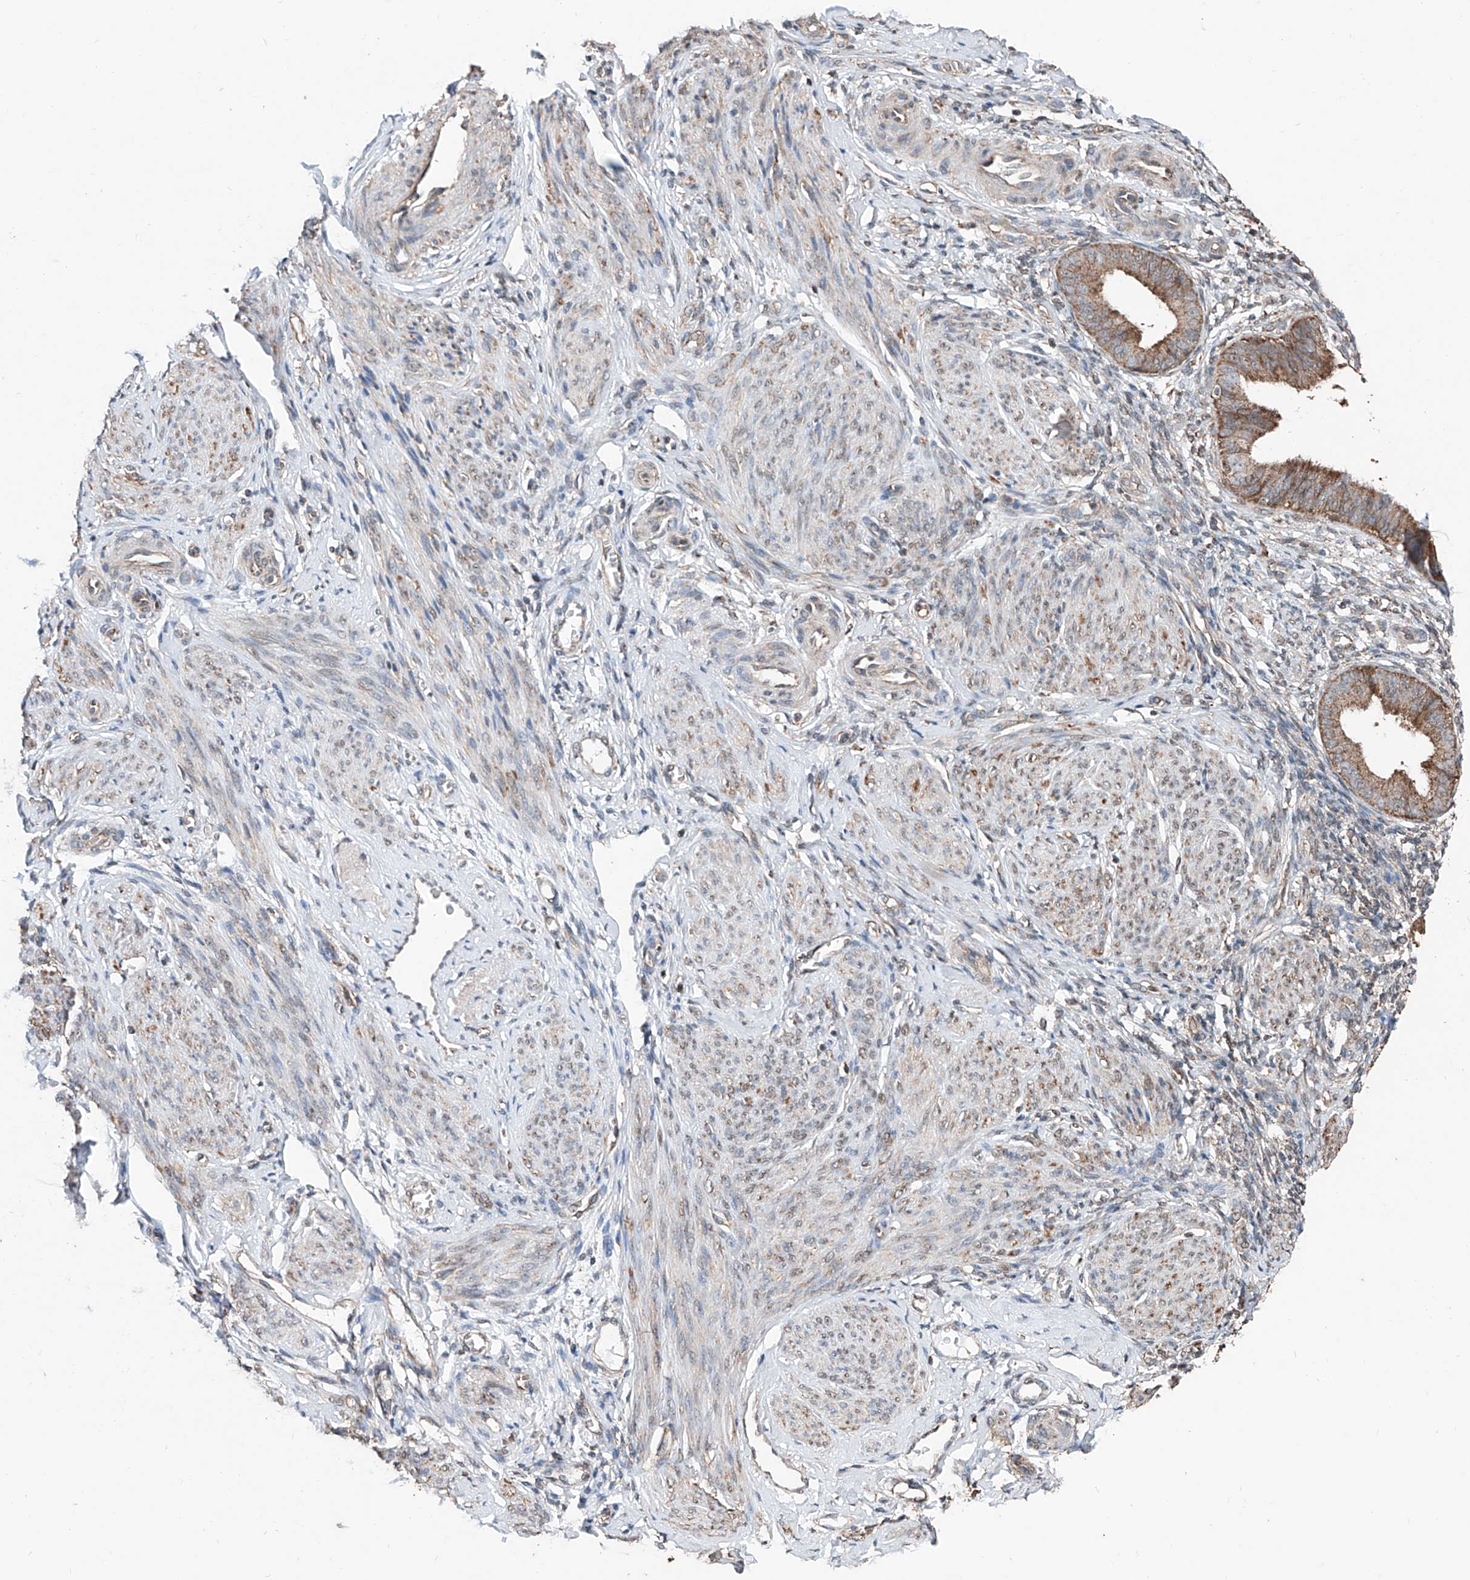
{"staining": {"intensity": "negative", "quantity": "none", "location": "none"}, "tissue": "endometrium", "cell_type": "Cells in endometrial stroma", "image_type": "normal", "snomed": [{"axis": "morphology", "description": "Normal tissue, NOS"}, {"axis": "topography", "description": "Uterus"}, {"axis": "topography", "description": "Endometrium"}], "caption": "Endometrium stained for a protein using immunohistochemistry (IHC) demonstrates no expression cells in endometrial stroma.", "gene": "ZNF445", "patient": {"sex": "female", "age": 48}}